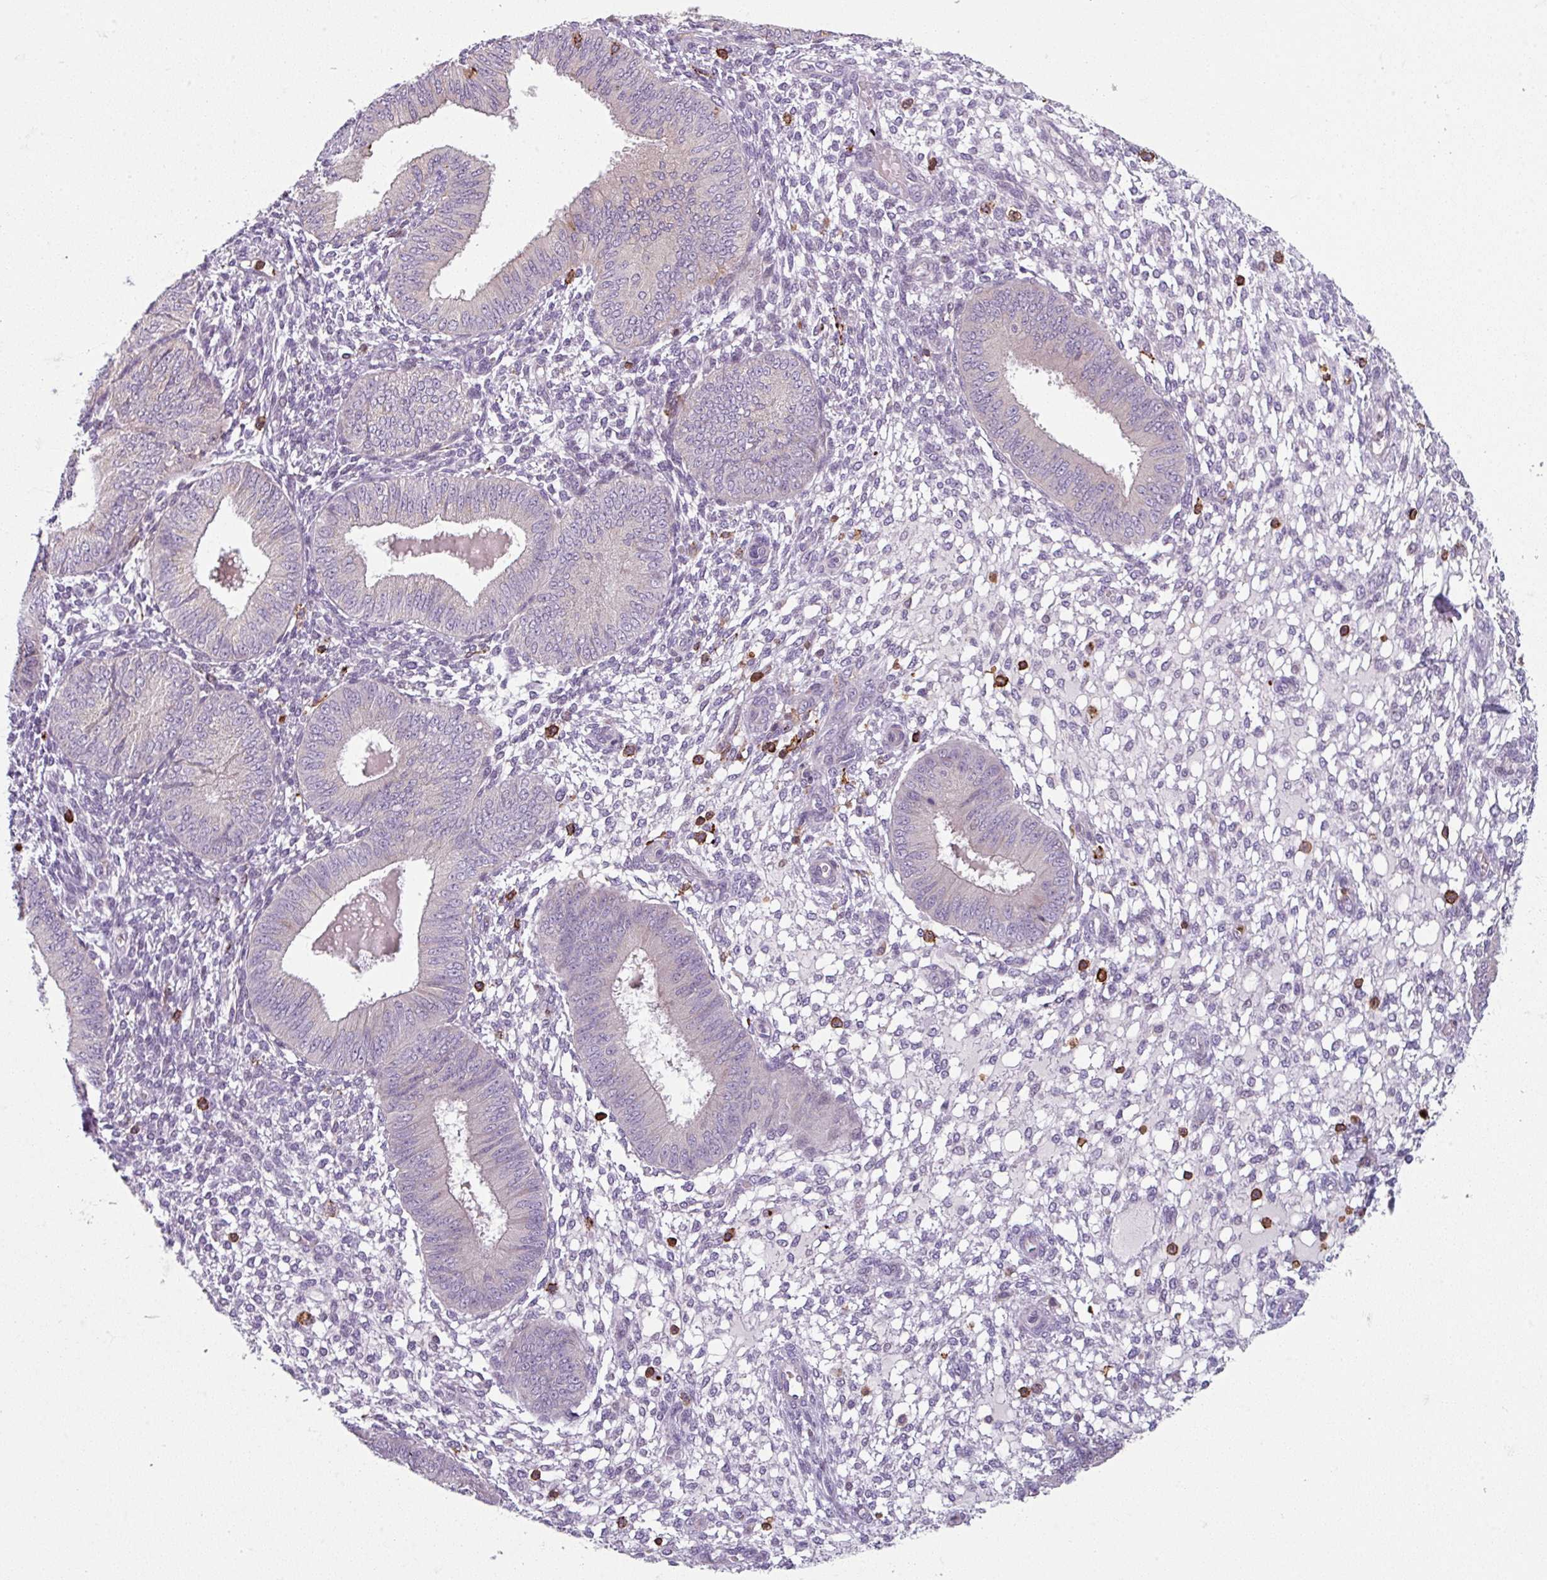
{"staining": {"intensity": "negative", "quantity": "none", "location": "none"}, "tissue": "endometrium", "cell_type": "Cells in endometrial stroma", "image_type": "normal", "snomed": [{"axis": "morphology", "description": "Normal tissue, NOS"}, {"axis": "topography", "description": "Endometrium"}], "caption": "Immunohistochemistry (IHC) micrograph of unremarkable human endometrium stained for a protein (brown), which displays no expression in cells in endometrial stroma.", "gene": "NEDD9", "patient": {"sex": "female", "age": 49}}